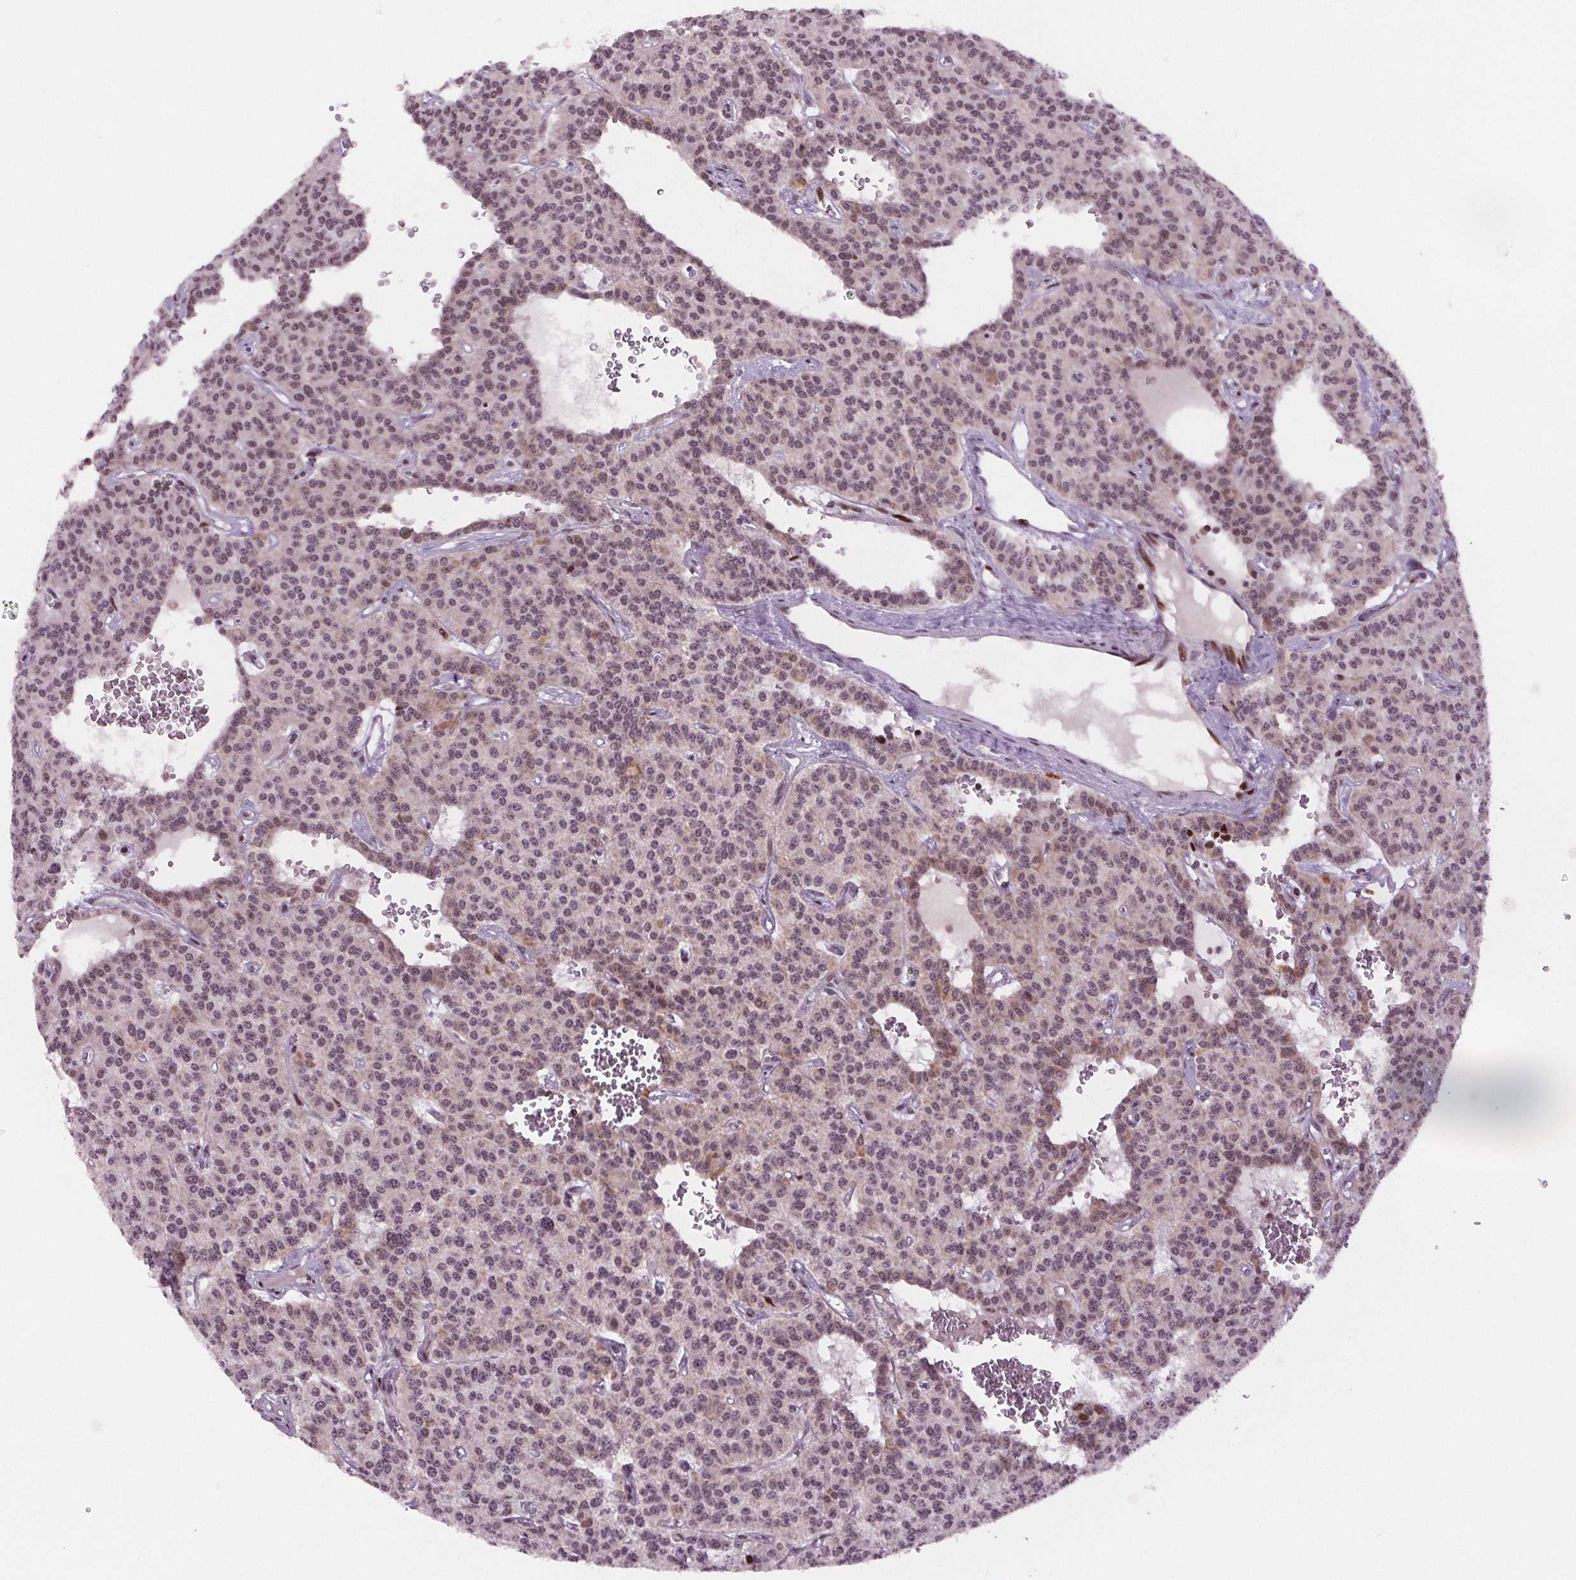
{"staining": {"intensity": "weak", "quantity": "<25%", "location": "cytoplasmic/membranous,nuclear"}, "tissue": "carcinoid", "cell_type": "Tumor cells", "image_type": "cancer", "snomed": [{"axis": "morphology", "description": "Carcinoid, malignant, NOS"}, {"axis": "topography", "description": "Lung"}], "caption": "Carcinoid was stained to show a protein in brown. There is no significant positivity in tumor cells.", "gene": "SNRNP35", "patient": {"sex": "female", "age": 71}}